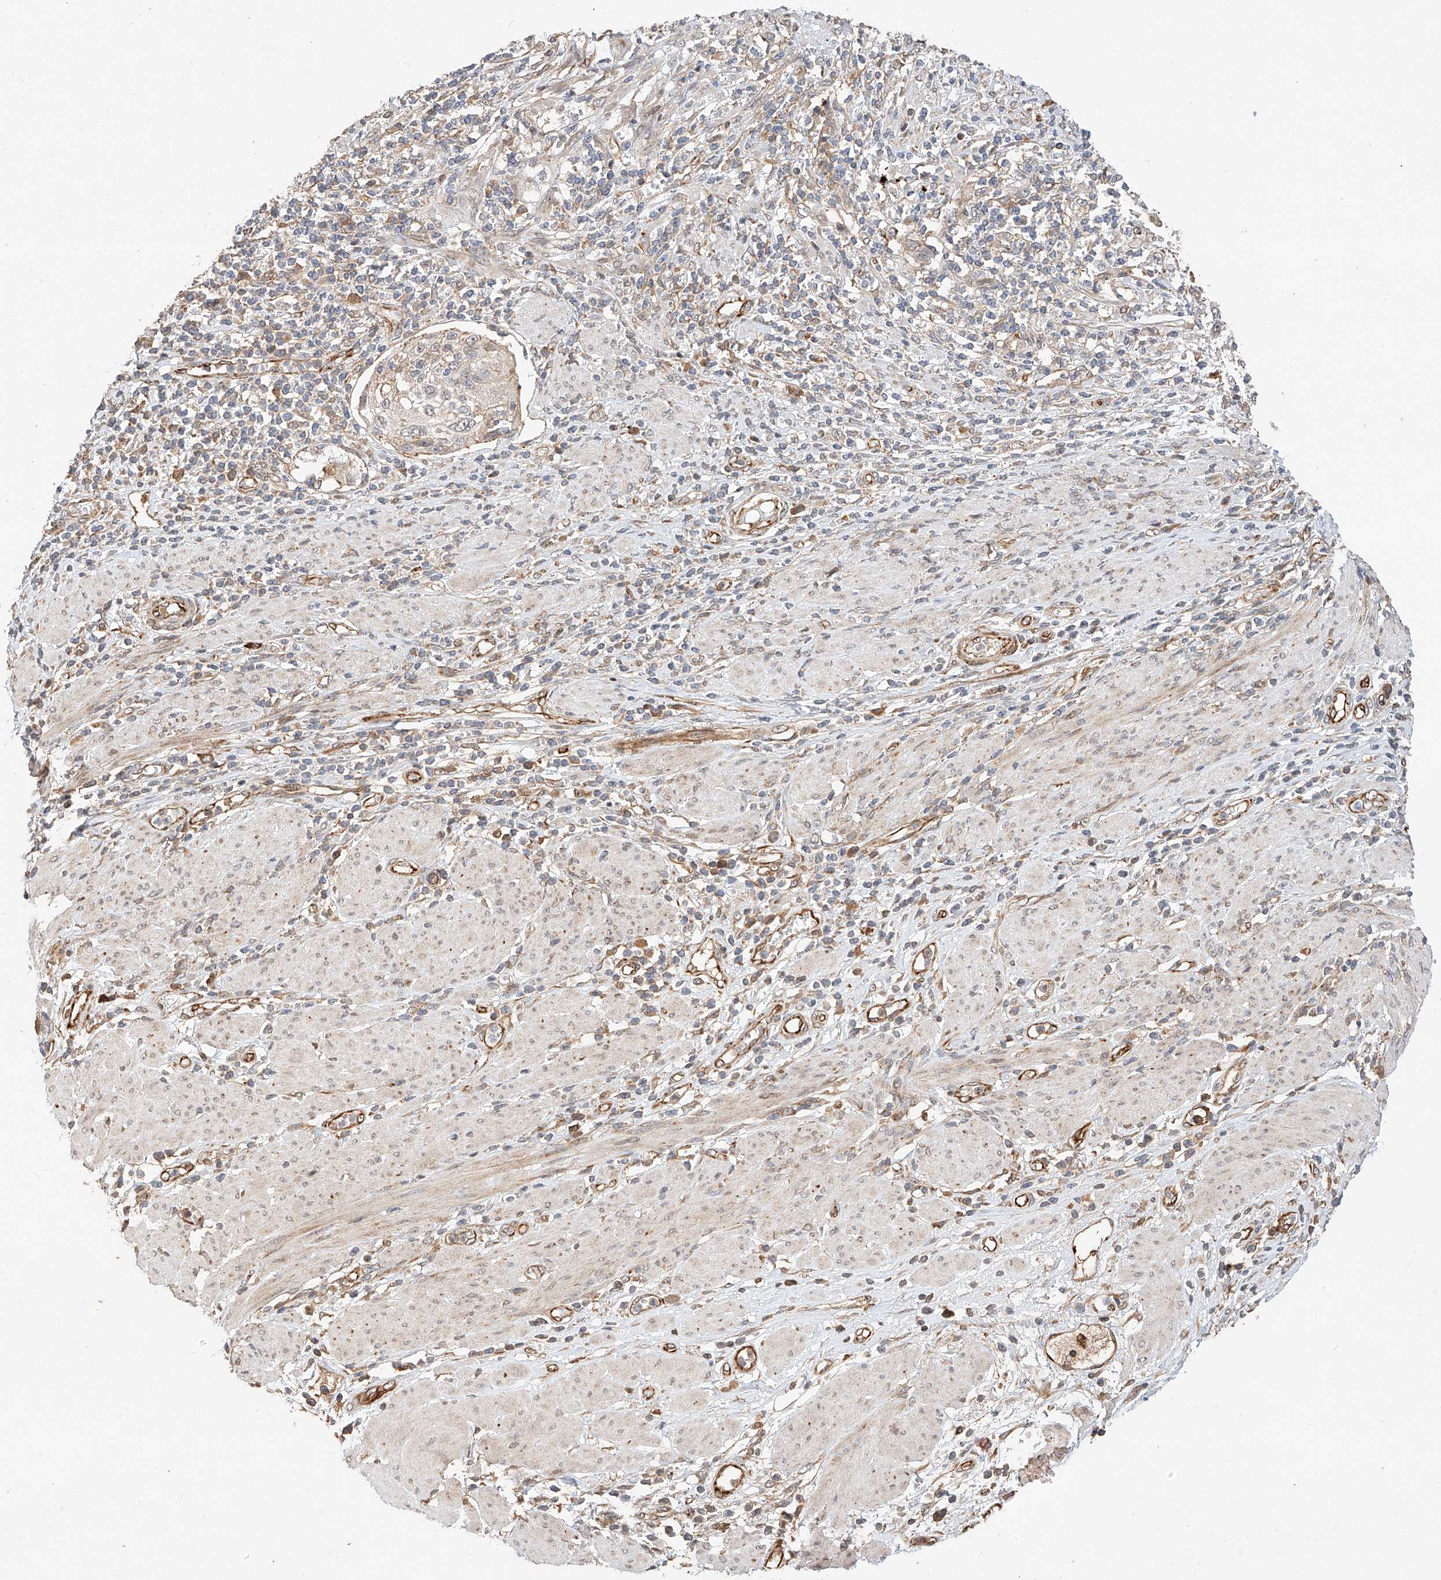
{"staining": {"intensity": "weak", "quantity": "<25%", "location": "cytoplasmic/membranous"}, "tissue": "cervical cancer", "cell_type": "Tumor cells", "image_type": "cancer", "snomed": [{"axis": "morphology", "description": "Squamous cell carcinoma, NOS"}, {"axis": "topography", "description": "Cervix"}], "caption": "DAB immunohistochemical staining of cervical cancer shows no significant positivity in tumor cells.", "gene": "SUSD6", "patient": {"sex": "female", "age": 70}}